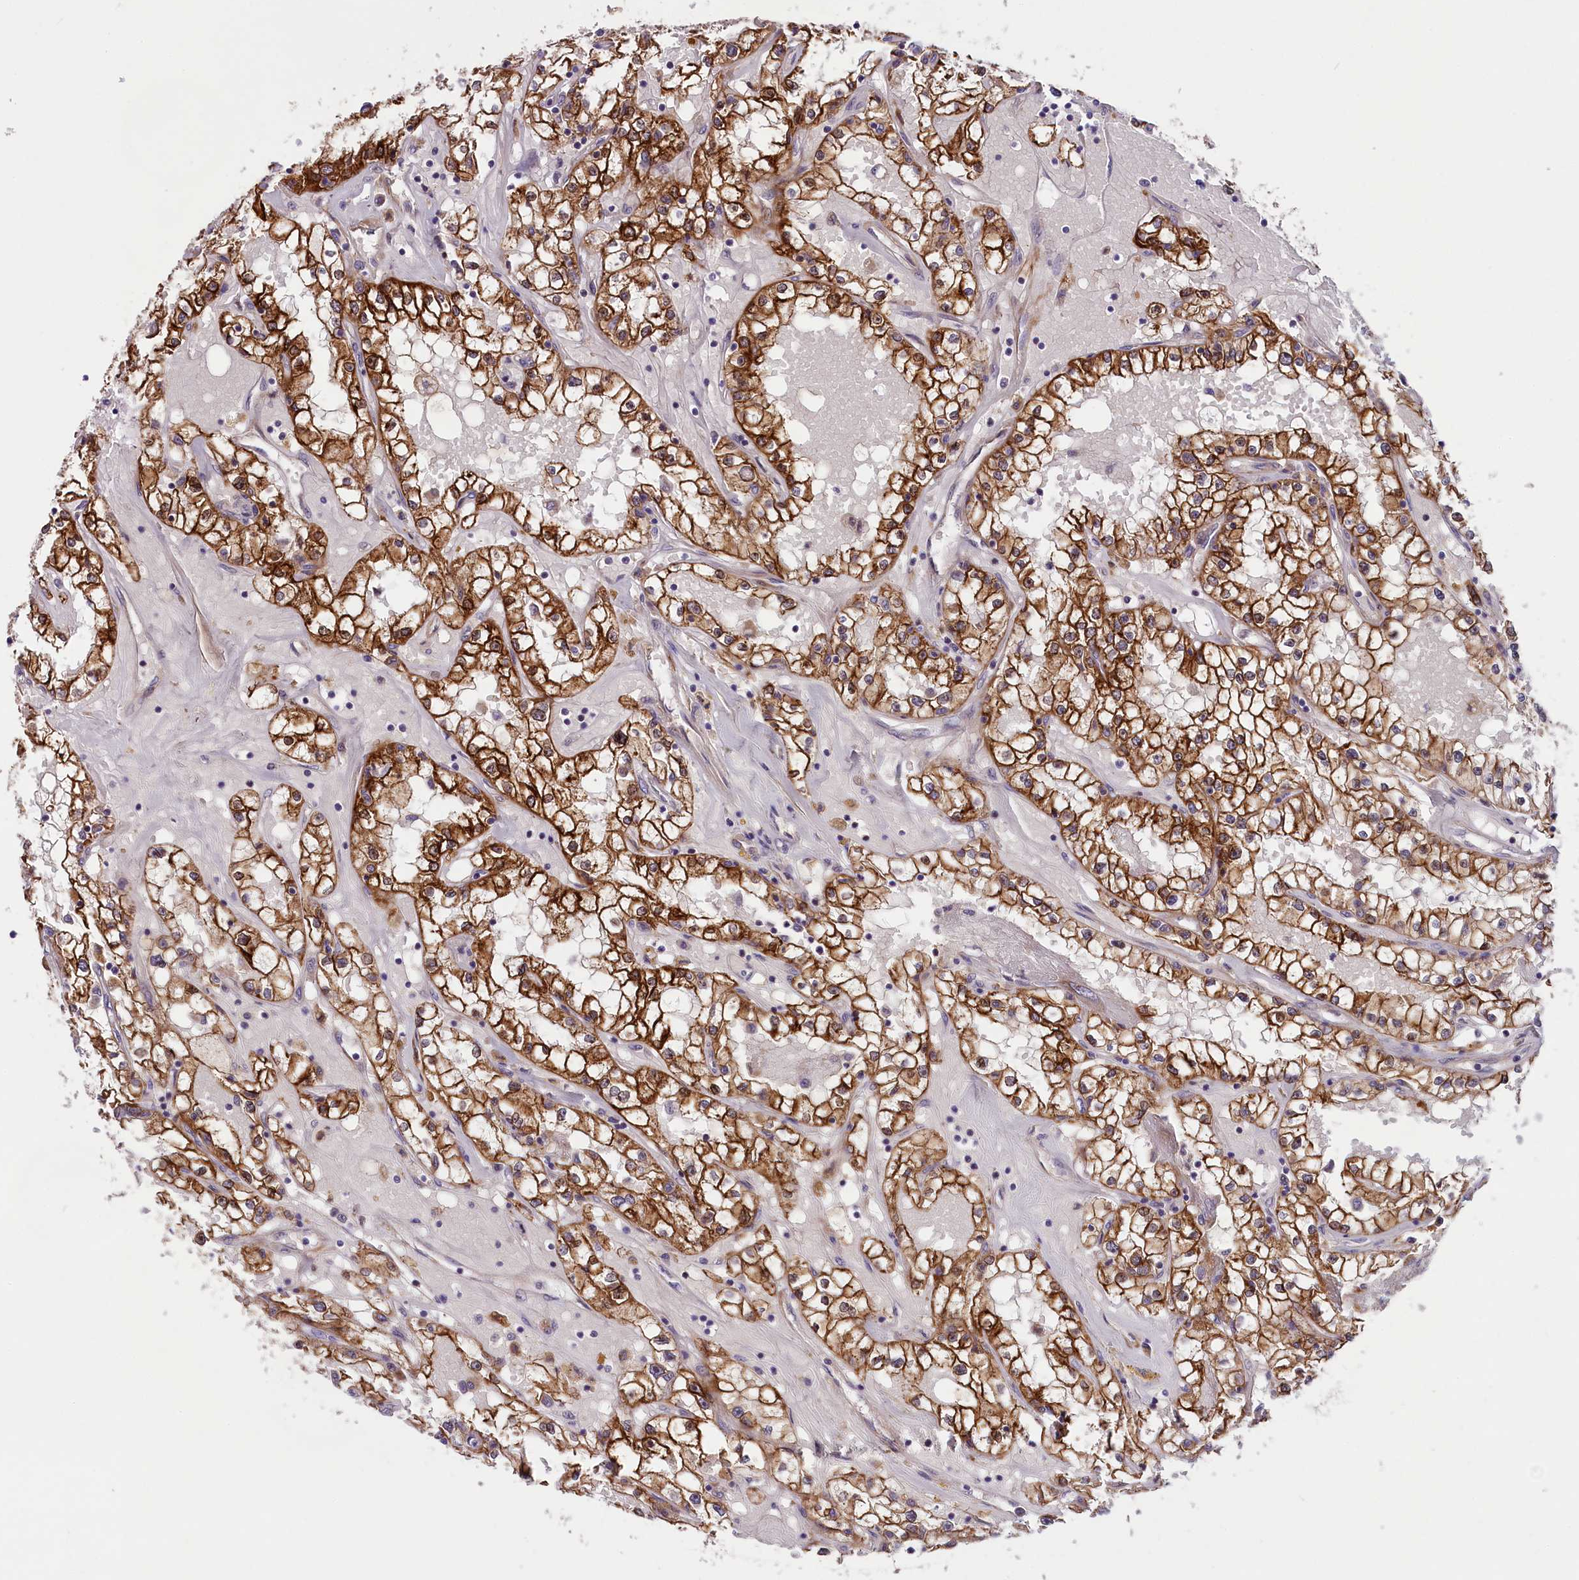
{"staining": {"intensity": "strong", "quantity": ">75%", "location": "cytoplasmic/membranous"}, "tissue": "renal cancer", "cell_type": "Tumor cells", "image_type": "cancer", "snomed": [{"axis": "morphology", "description": "Adenocarcinoma, NOS"}, {"axis": "topography", "description": "Kidney"}], "caption": "A brown stain shows strong cytoplasmic/membranous staining of a protein in renal adenocarcinoma tumor cells. The staining is performed using DAB brown chromogen to label protein expression. The nuclei are counter-stained blue using hematoxylin.", "gene": "COG8", "patient": {"sex": "male", "age": 56}}